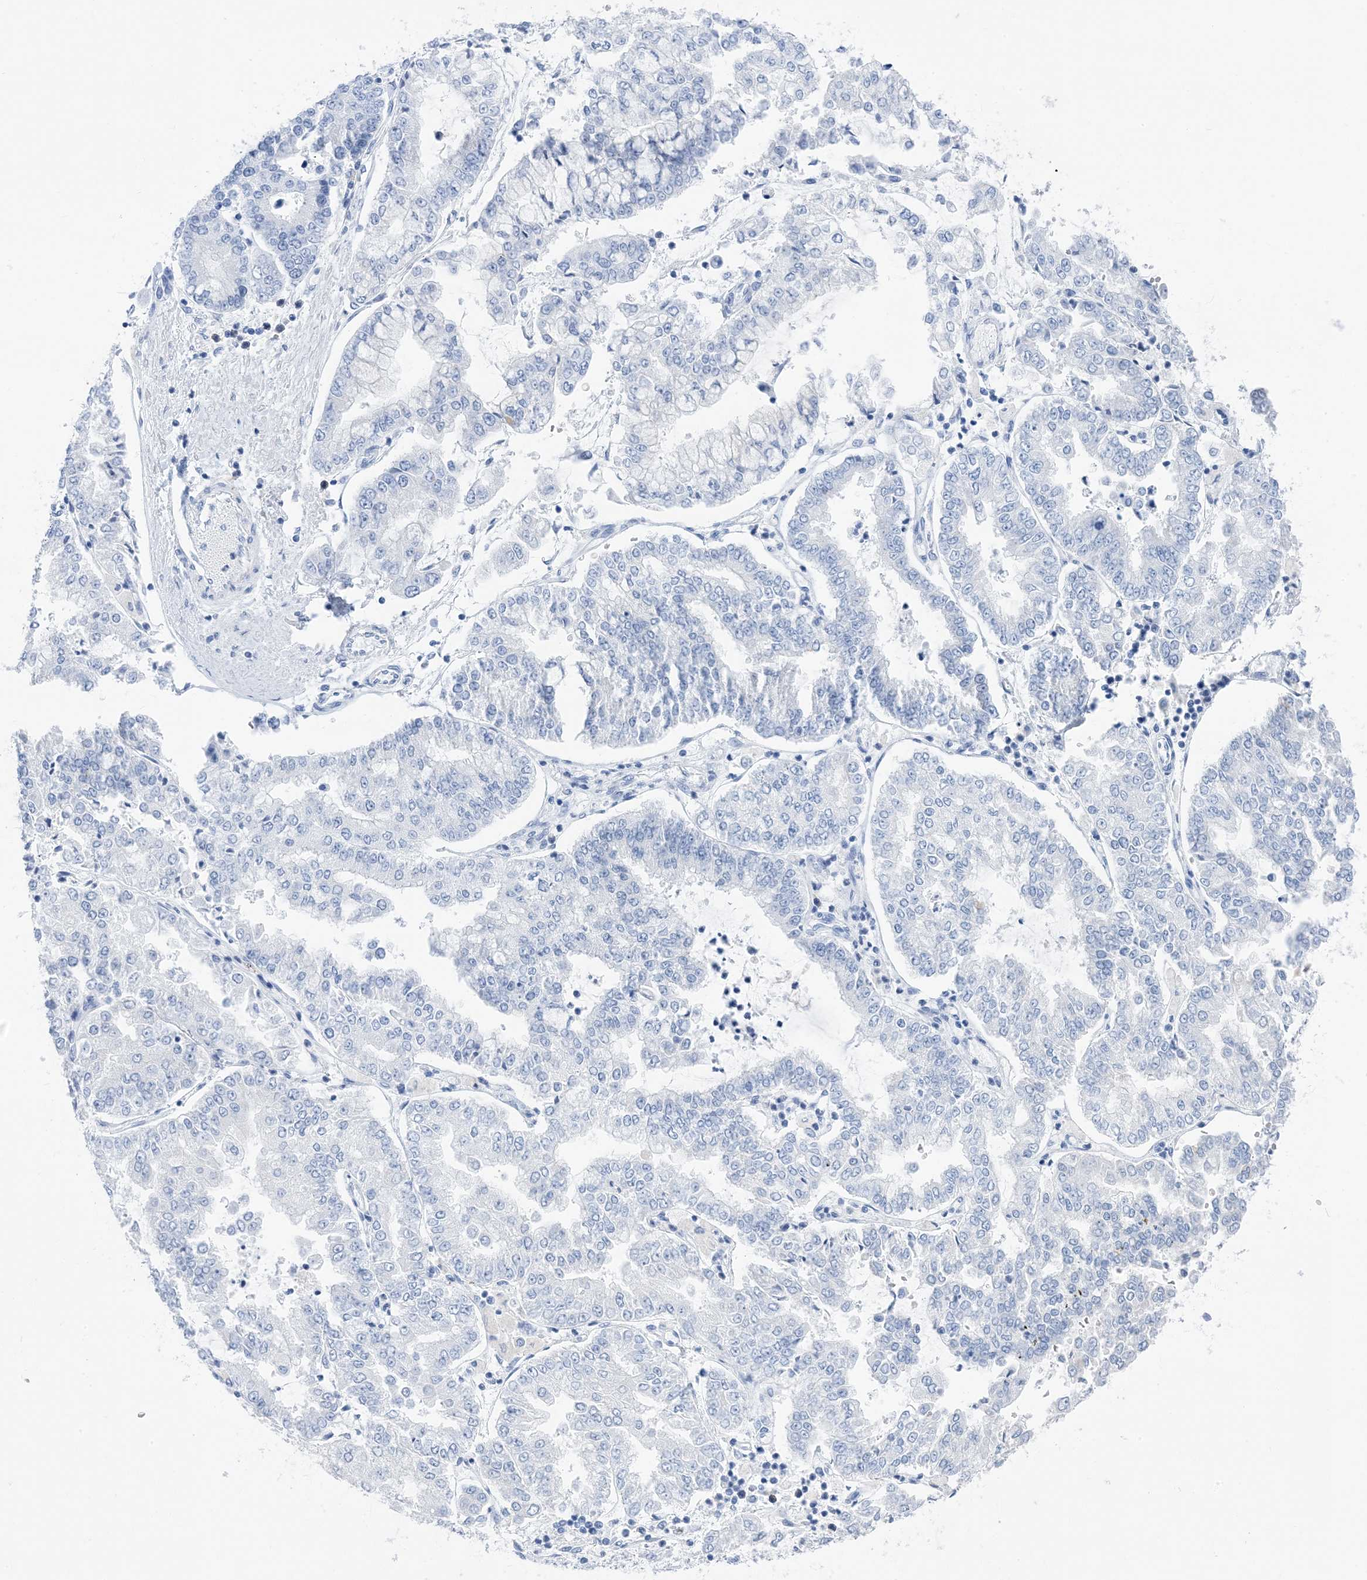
{"staining": {"intensity": "negative", "quantity": "none", "location": "none"}, "tissue": "stomach cancer", "cell_type": "Tumor cells", "image_type": "cancer", "snomed": [{"axis": "morphology", "description": "Adenocarcinoma, NOS"}, {"axis": "topography", "description": "Stomach"}], "caption": "An immunohistochemistry (IHC) histopathology image of stomach cancer (adenocarcinoma) is shown. There is no staining in tumor cells of stomach cancer (adenocarcinoma).", "gene": "SH3YL1", "patient": {"sex": "male", "age": 76}}